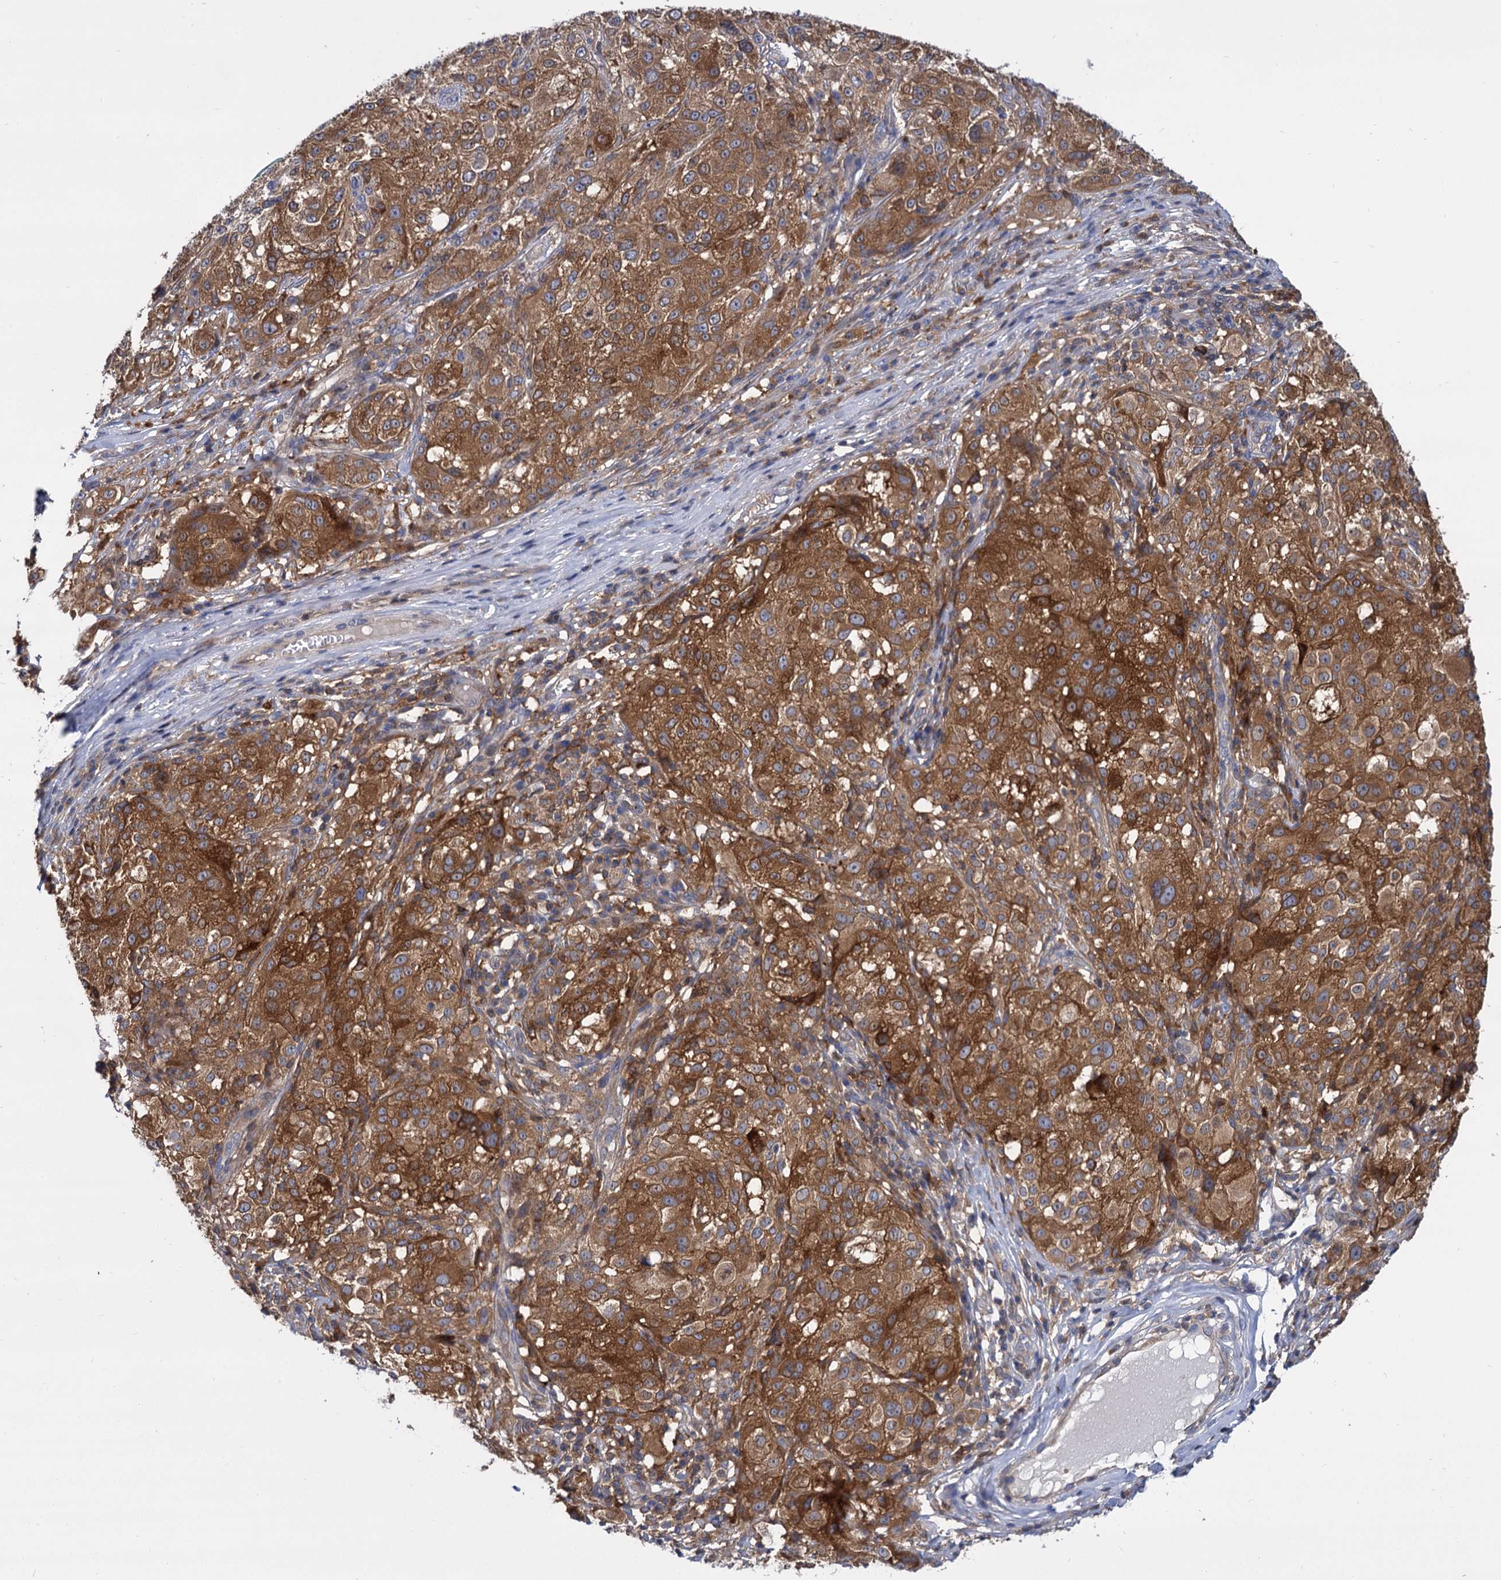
{"staining": {"intensity": "strong", "quantity": ">75%", "location": "cytoplasmic/membranous"}, "tissue": "melanoma", "cell_type": "Tumor cells", "image_type": "cancer", "snomed": [{"axis": "morphology", "description": "Necrosis, NOS"}, {"axis": "morphology", "description": "Malignant melanoma, NOS"}, {"axis": "topography", "description": "Skin"}], "caption": "Melanoma stained with DAB (3,3'-diaminobenzidine) IHC displays high levels of strong cytoplasmic/membranous positivity in about >75% of tumor cells.", "gene": "GCLC", "patient": {"sex": "female", "age": 87}}